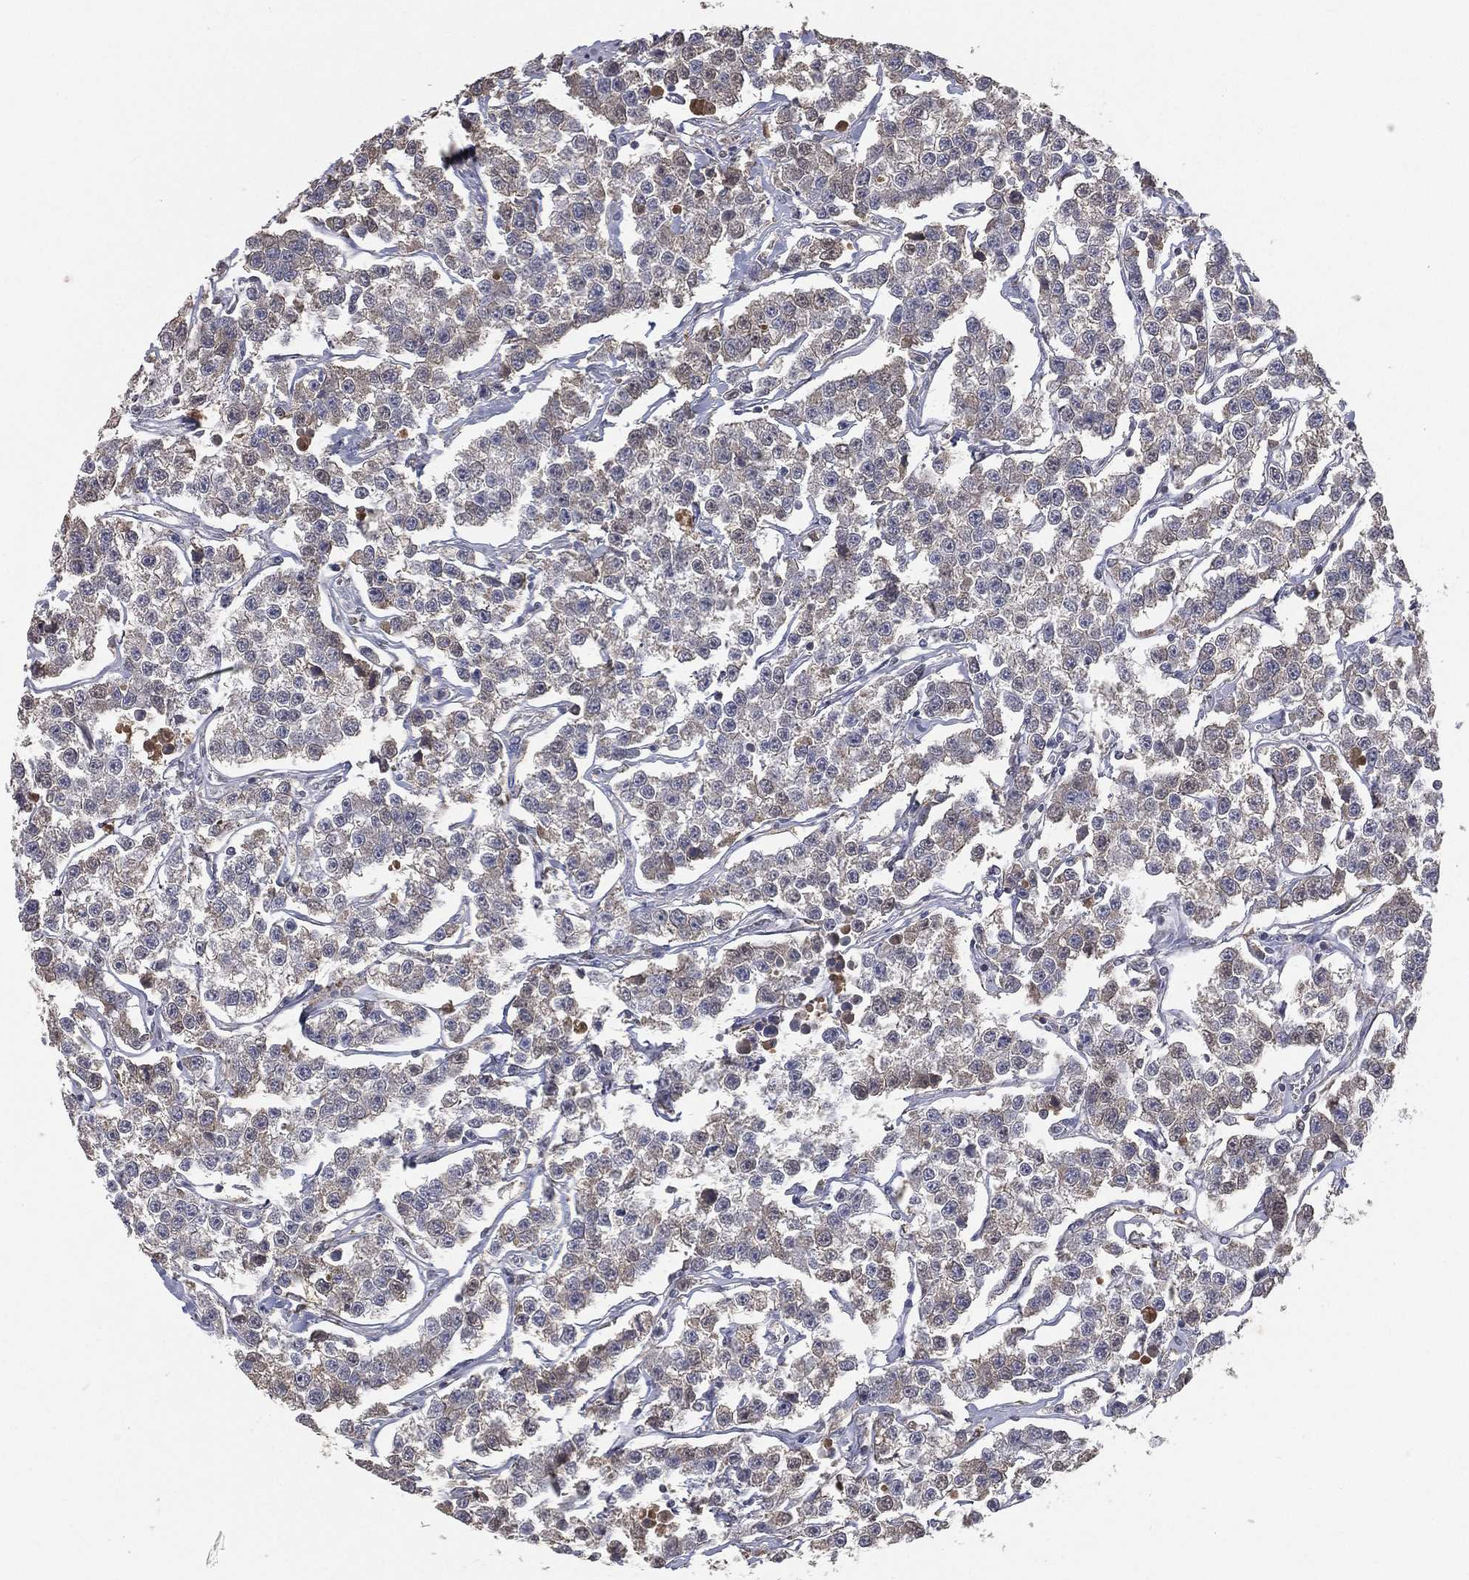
{"staining": {"intensity": "negative", "quantity": "none", "location": "none"}, "tissue": "testis cancer", "cell_type": "Tumor cells", "image_type": "cancer", "snomed": [{"axis": "morphology", "description": "Seminoma, NOS"}, {"axis": "topography", "description": "Testis"}], "caption": "Tumor cells are negative for protein expression in human testis cancer.", "gene": "SNAP25", "patient": {"sex": "male", "age": 59}}